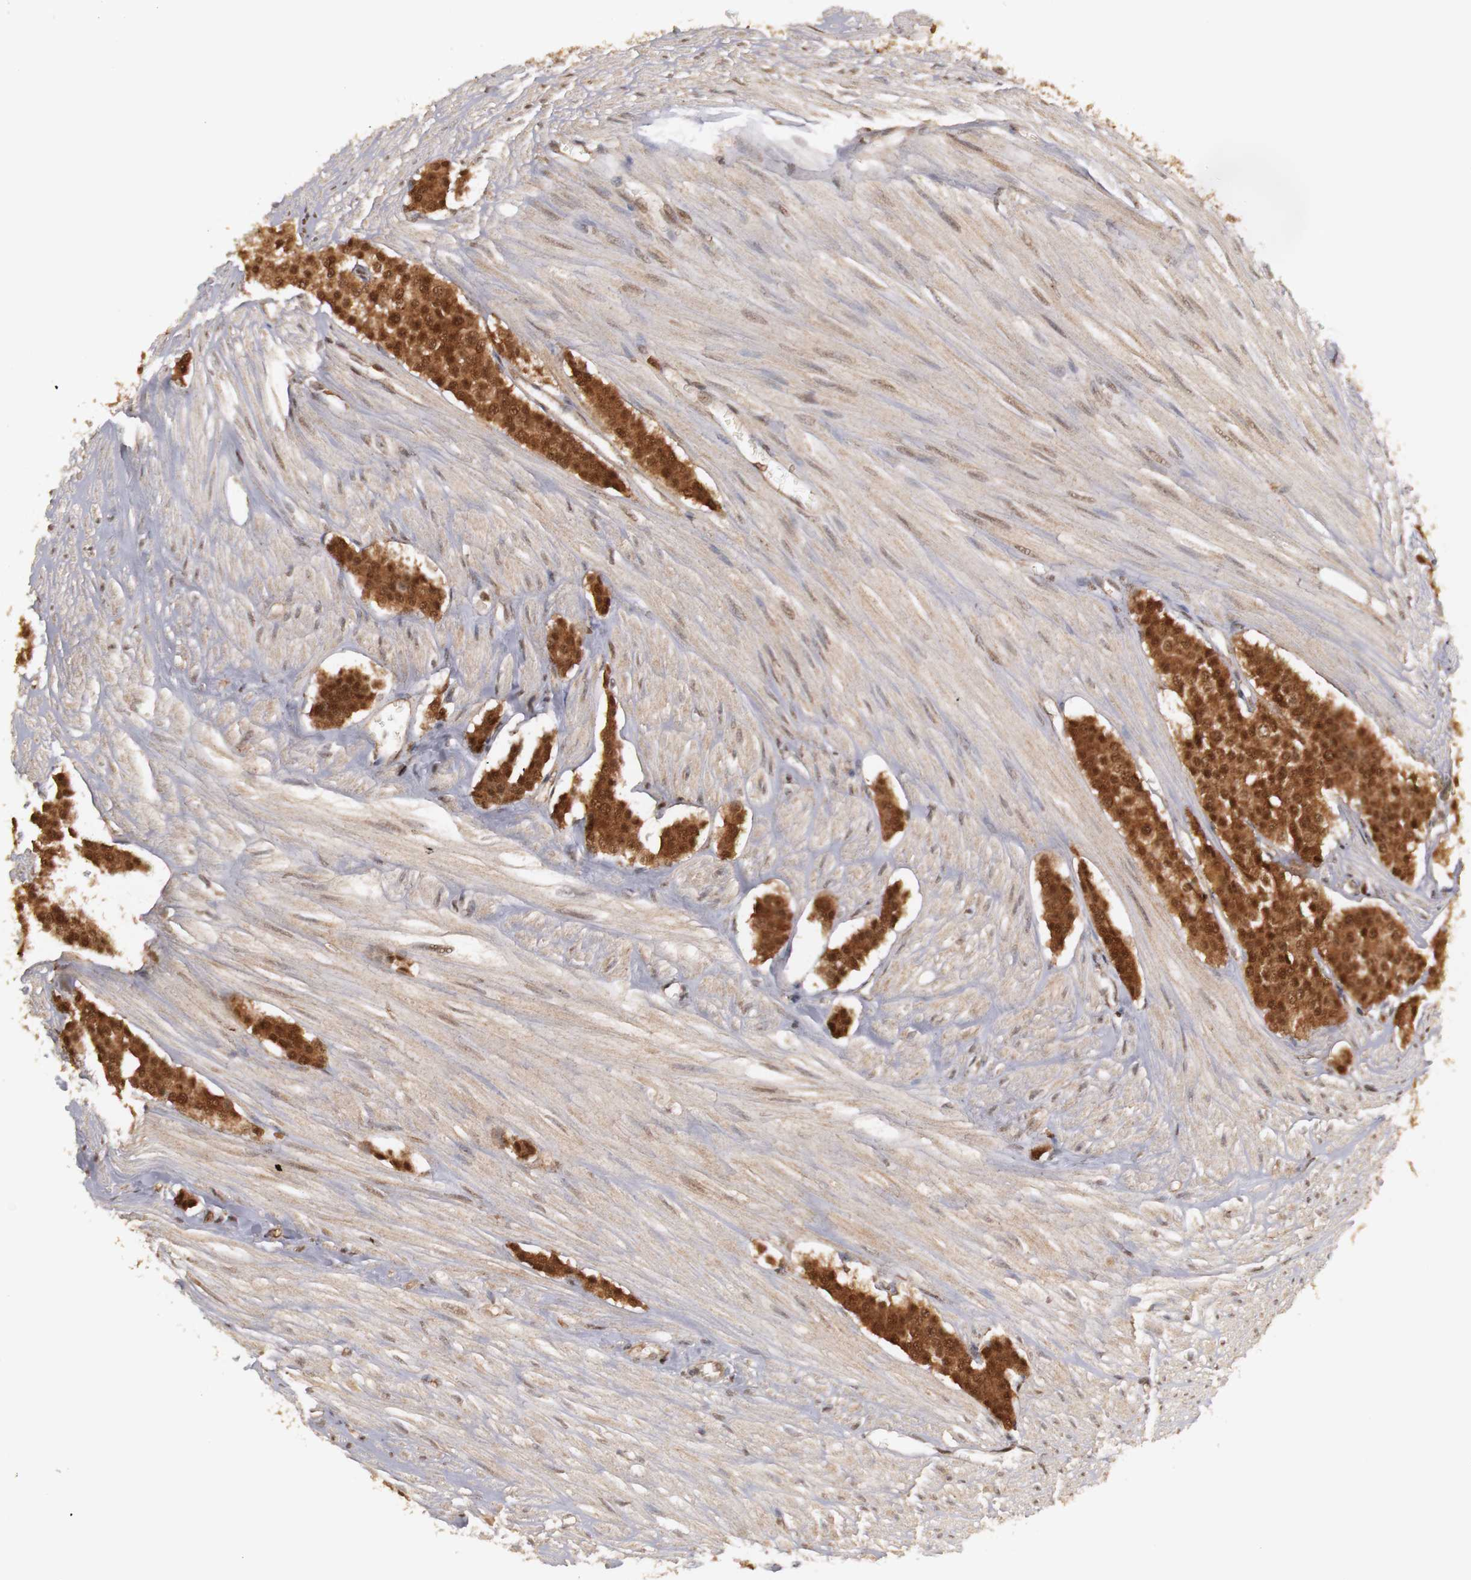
{"staining": {"intensity": "moderate", "quantity": ">75%", "location": "cytoplasmic/membranous,nuclear"}, "tissue": "carcinoid", "cell_type": "Tumor cells", "image_type": "cancer", "snomed": [{"axis": "morphology", "description": "Carcinoid, malignant, NOS"}, {"axis": "topography", "description": "Small intestine"}], "caption": "Tumor cells demonstrate medium levels of moderate cytoplasmic/membranous and nuclear expression in about >75% of cells in human malignant carcinoid. The protein of interest is shown in brown color, while the nuclei are stained blue.", "gene": "PLEKHA1", "patient": {"sex": "male", "age": 60}}